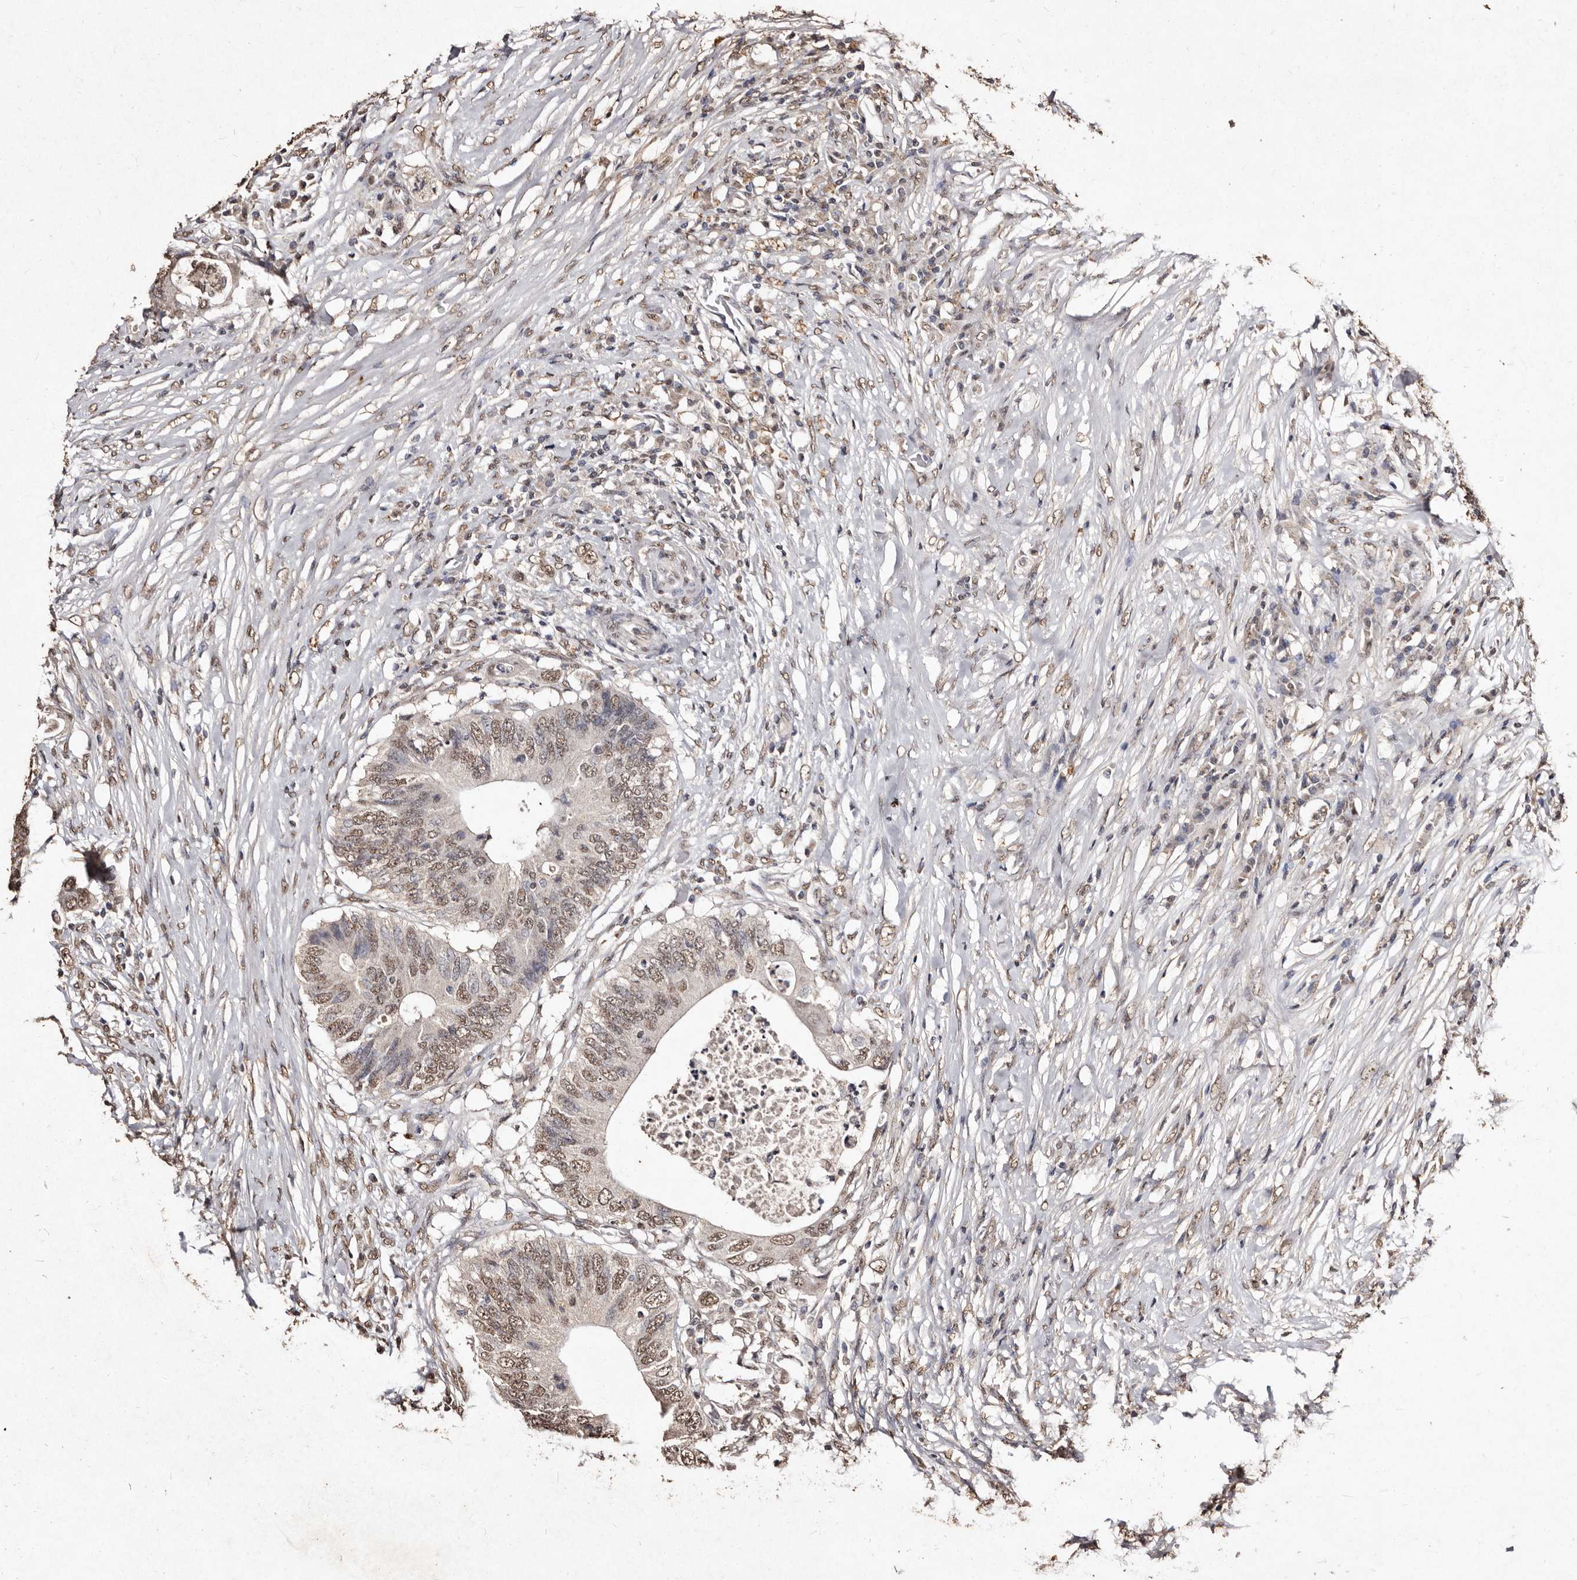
{"staining": {"intensity": "moderate", "quantity": ">75%", "location": "nuclear"}, "tissue": "colorectal cancer", "cell_type": "Tumor cells", "image_type": "cancer", "snomed": [{"axis": "morphology", "description": "Adenocarcinoma, NOS"}, {"axis": "topography", "description": "Colon"}], "caption": "About >75% of tumor cells in human colorectal adenocarcinoma exhibit moderate nuclear protein expression as visualized by brown immunohistochemical staining.", "gene": "ERBB4", "patient": {"sex": "male", "age": 71}}